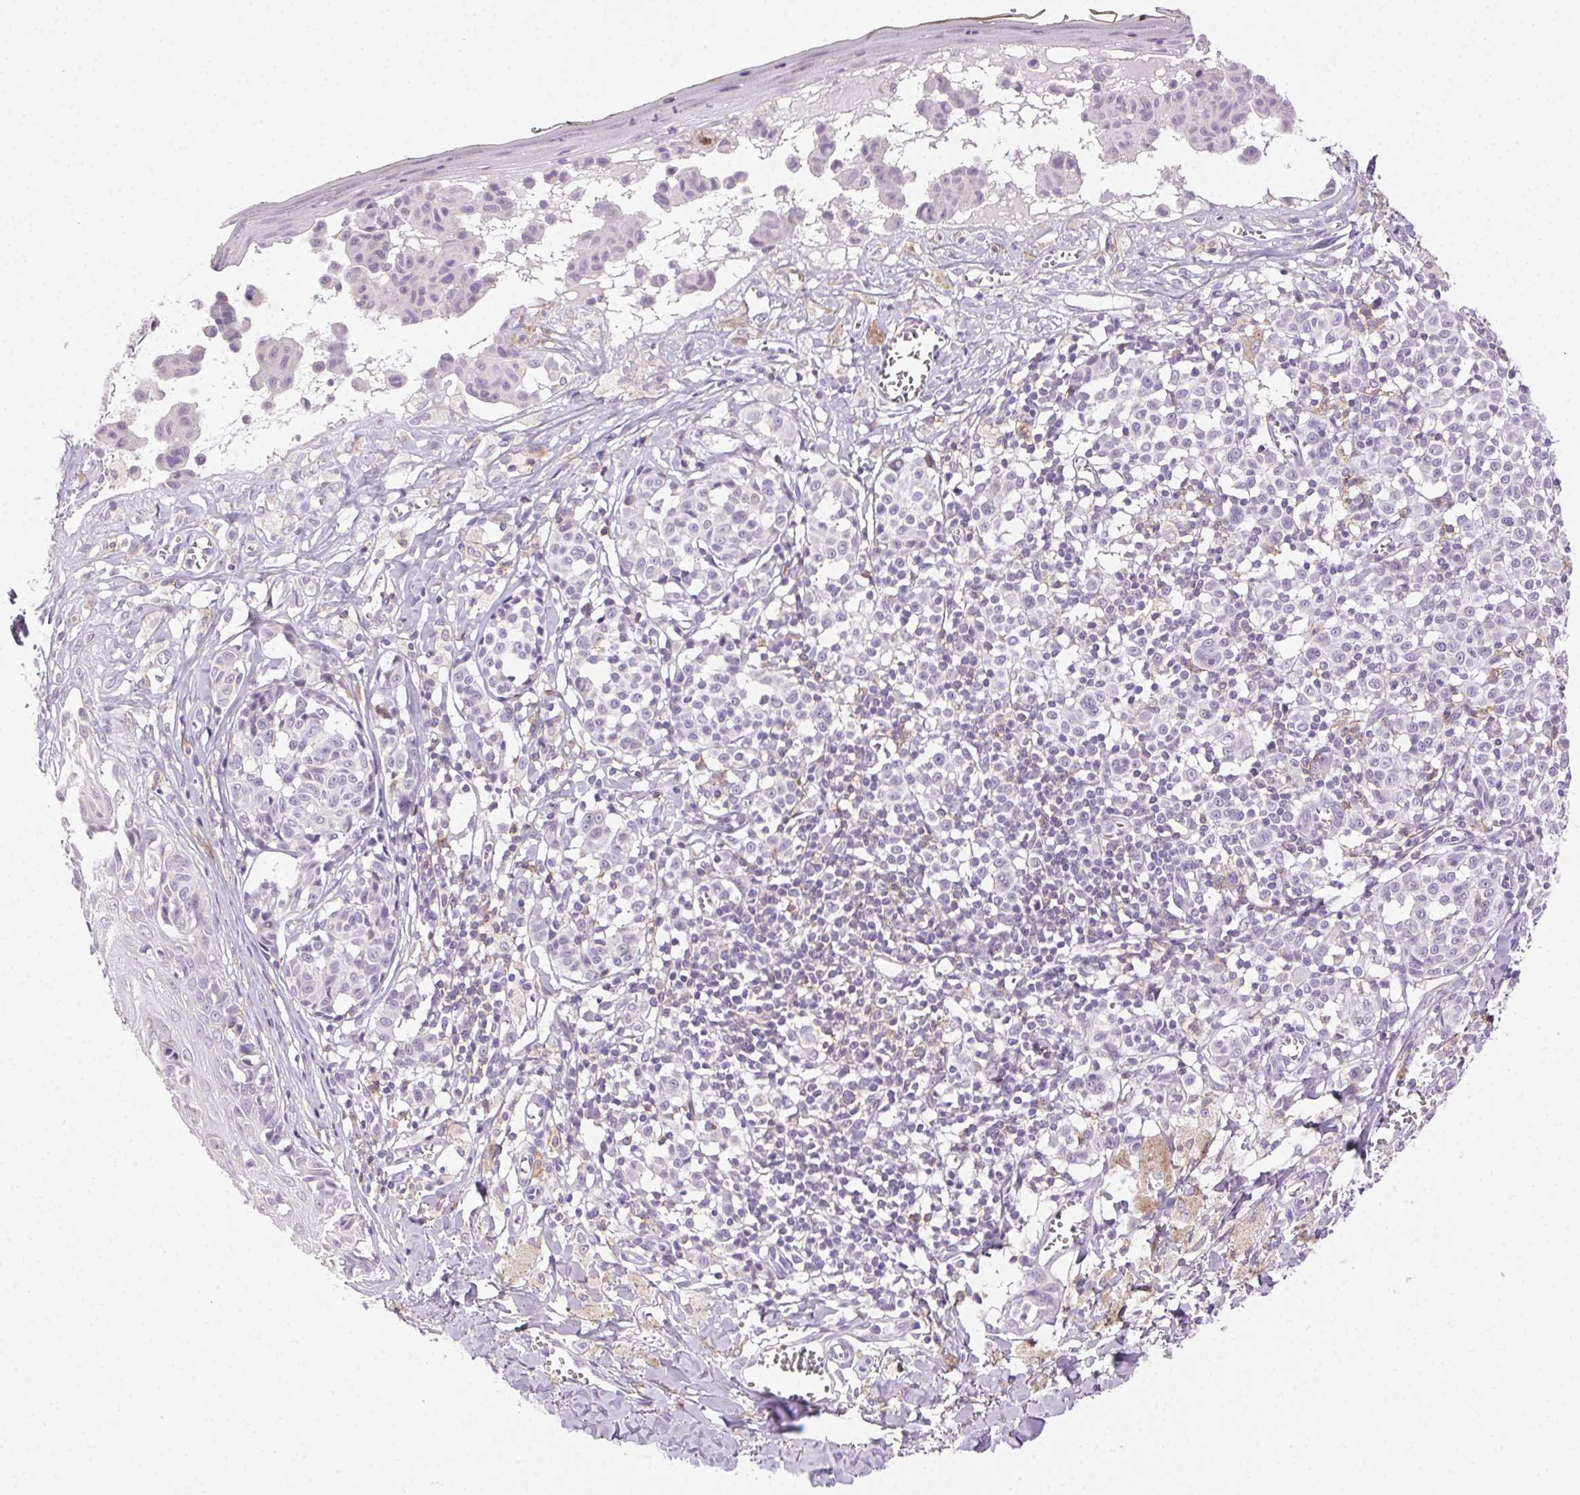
{"staining": {"intensity": "negative", "quantity": "none", "location": "none"}, "tissue": "melanoma", "cell_type": "Tumor cells", "image_type": "cancer", "snomed": [{"axis": "morphology", "description": "Malignant melanoma, NOS"}, {"axis": "topography", "description": "Skin"}], "caption": "IHC photomicrograph of human malignant melanoma stained for a protein (brown), which shows no expression in tumor cells.", "gene": "AKAP5", "patient": {"sex": "female", "age": 43}}